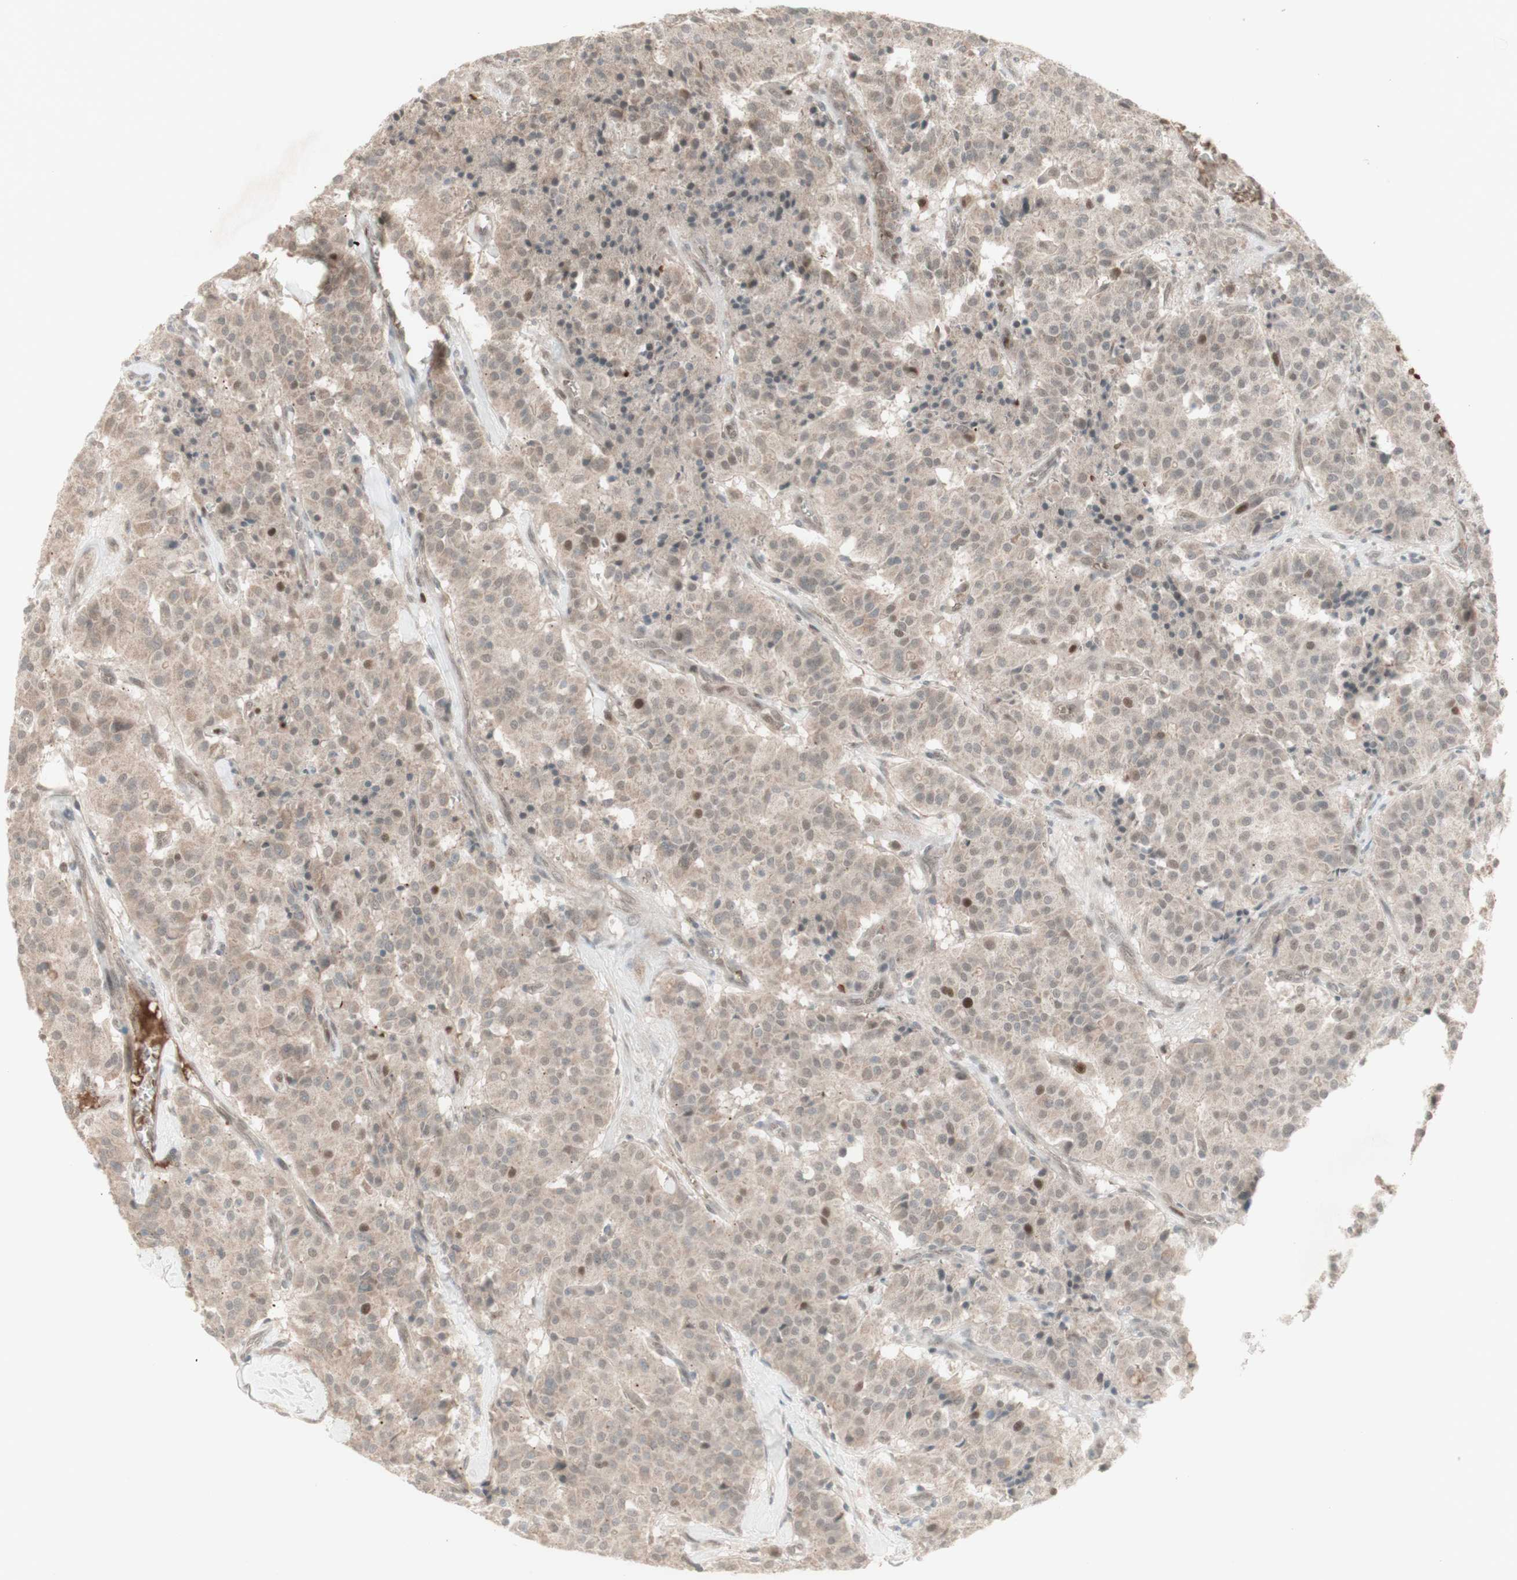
{"staining": {"intensity": "weak", "quantity": "<25%", "location": "cytoplasmic/membranous,nuclear"}, "tissue": "carcinoid", "cell_type": "Tumor cells", "image_type": "cancer", "snomed": [{"axis": "morphology", "description": "Carcinoid, malignant, NOS"}, {"axis": "topography", "description": "Lung"}], "caption": "Malignant carcinoid was stained to show a protein in brown. There is no significant positivity in tumor cells.", "gene": "MSH6", "patient": {"sex": "male", "age": 30}}